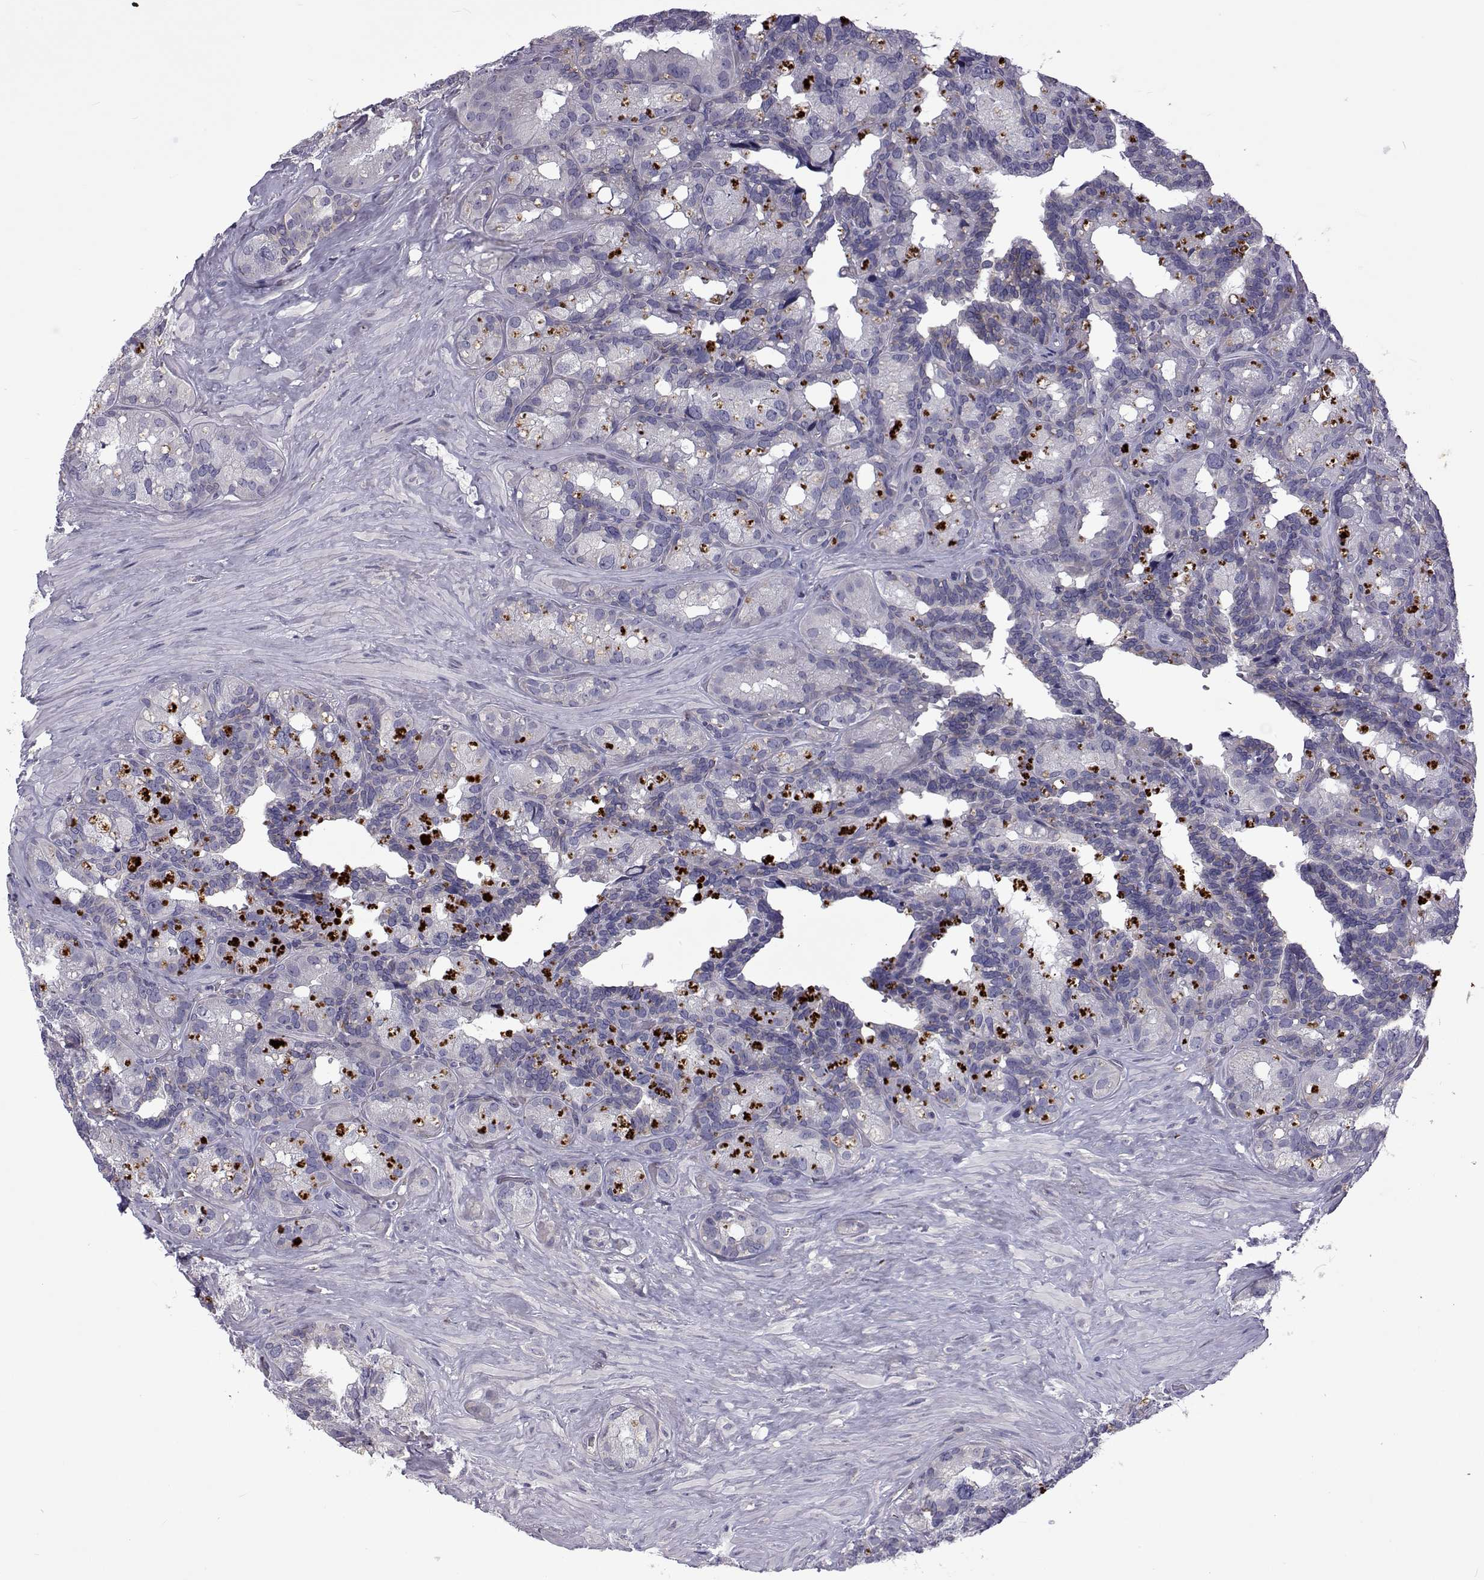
{"staining": {"intensity": "negative", "quantity": "none", "location": "none"}, "tissue": "seminal vesicle", "cell_type": "Glandular cells", "image_type": "normal", "snomed": [{"axis": "morphology", "description": "Normal tissue, NOS"}, {"axis": "topography", "description": "Seminal veicle"}], "caption": "Seminal vesicle stained for a protein using IHC demonstrates no staining glandular cells.", "gene": "TCF15", "patient": {"sex": "male", "age": 60}}